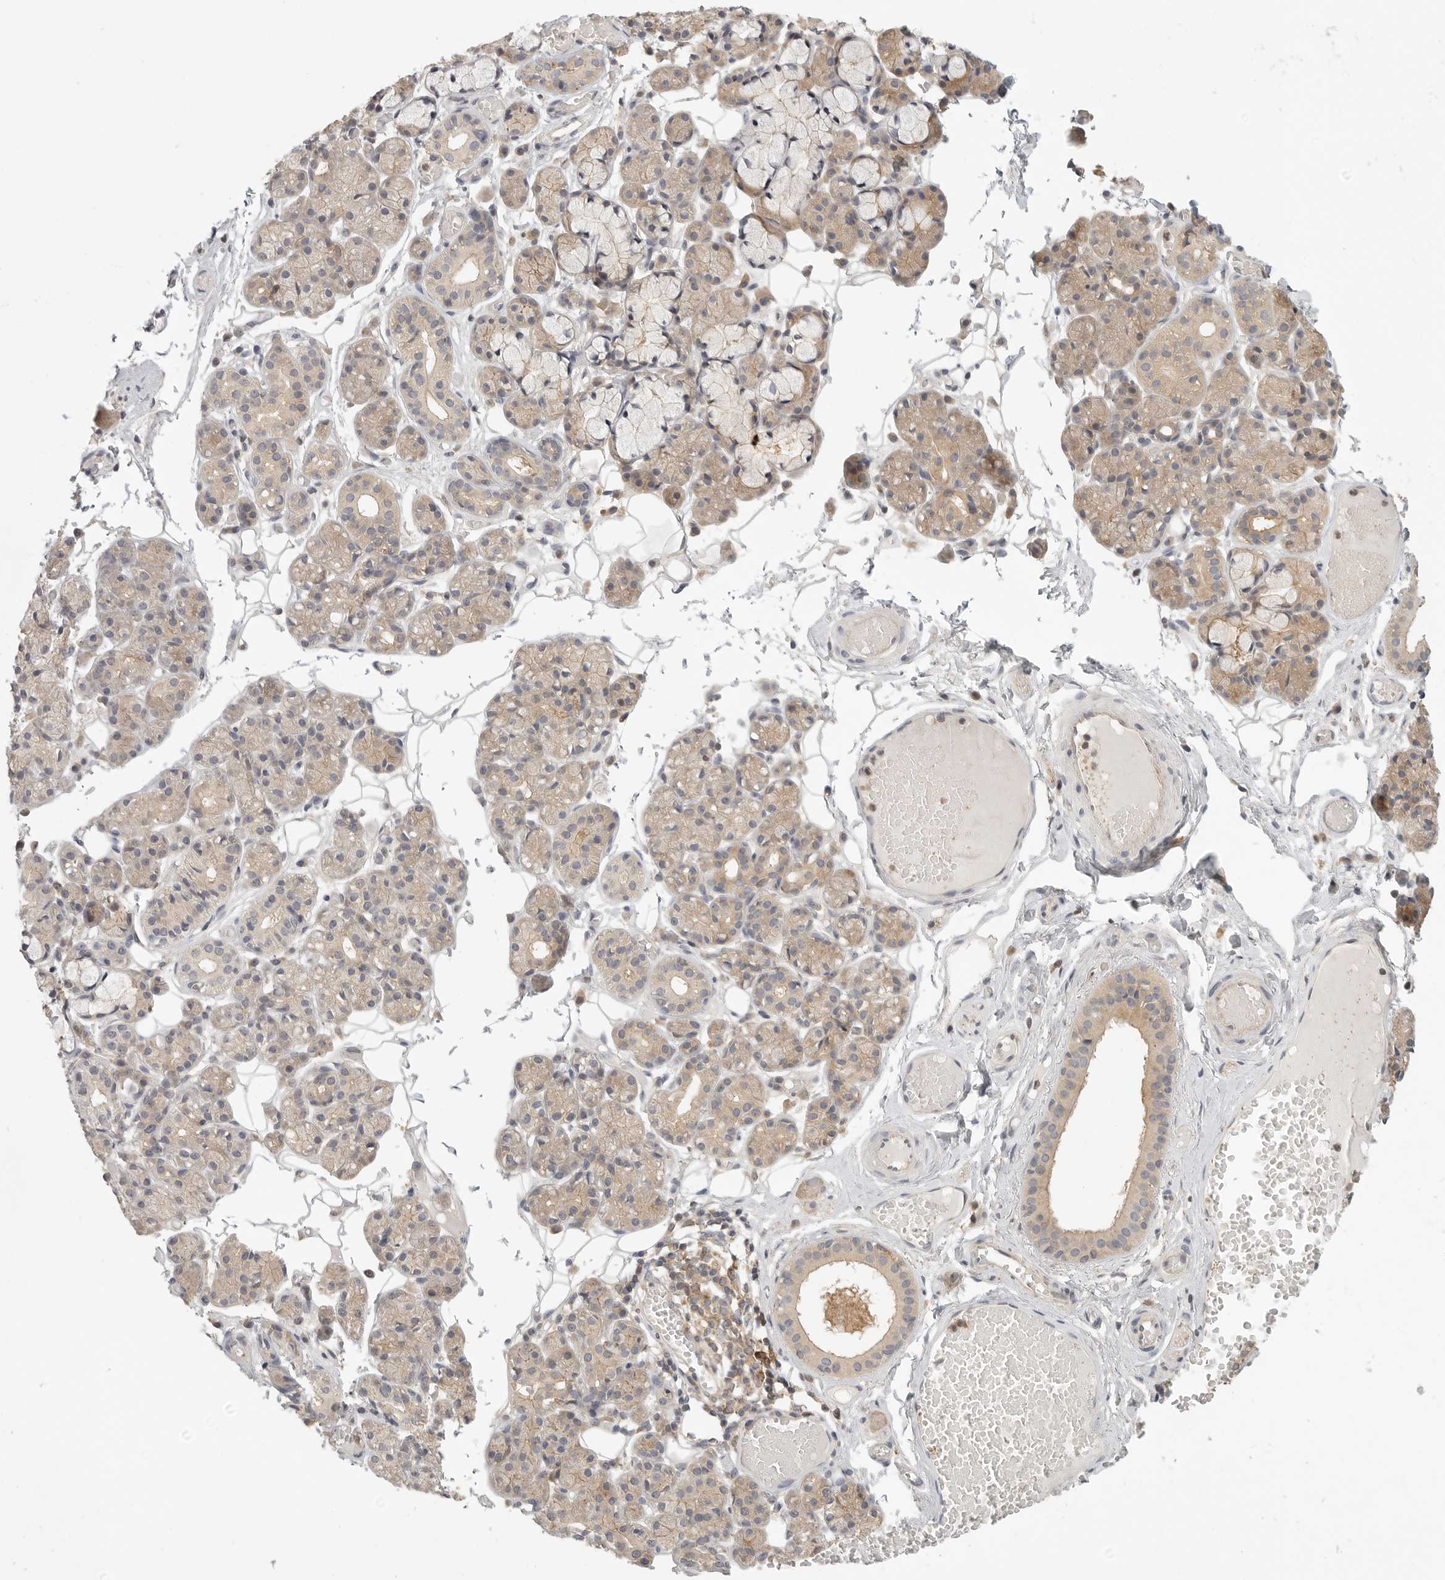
{"staining": {"intensity": "weak", "quantity": "25%-75%", "location": "cytoplasmic/membranous"}, "tissue": "salivary gland", "cell_type": "Glandular cells", "image_type": "normal", "snomed": [{"axis": "morphology", "description": "Normal tissue, NOS"}, {"axis": "topography", "description": "Salivary gland"}], "caption": "Protein expression analysis of normal human salivary gland reveals weak cytoplasmic/membranous positivity in approximately 25%-75% of glandular cells.", "gene": "DBNL", "patient": {"sex": "male", "age": 63}}